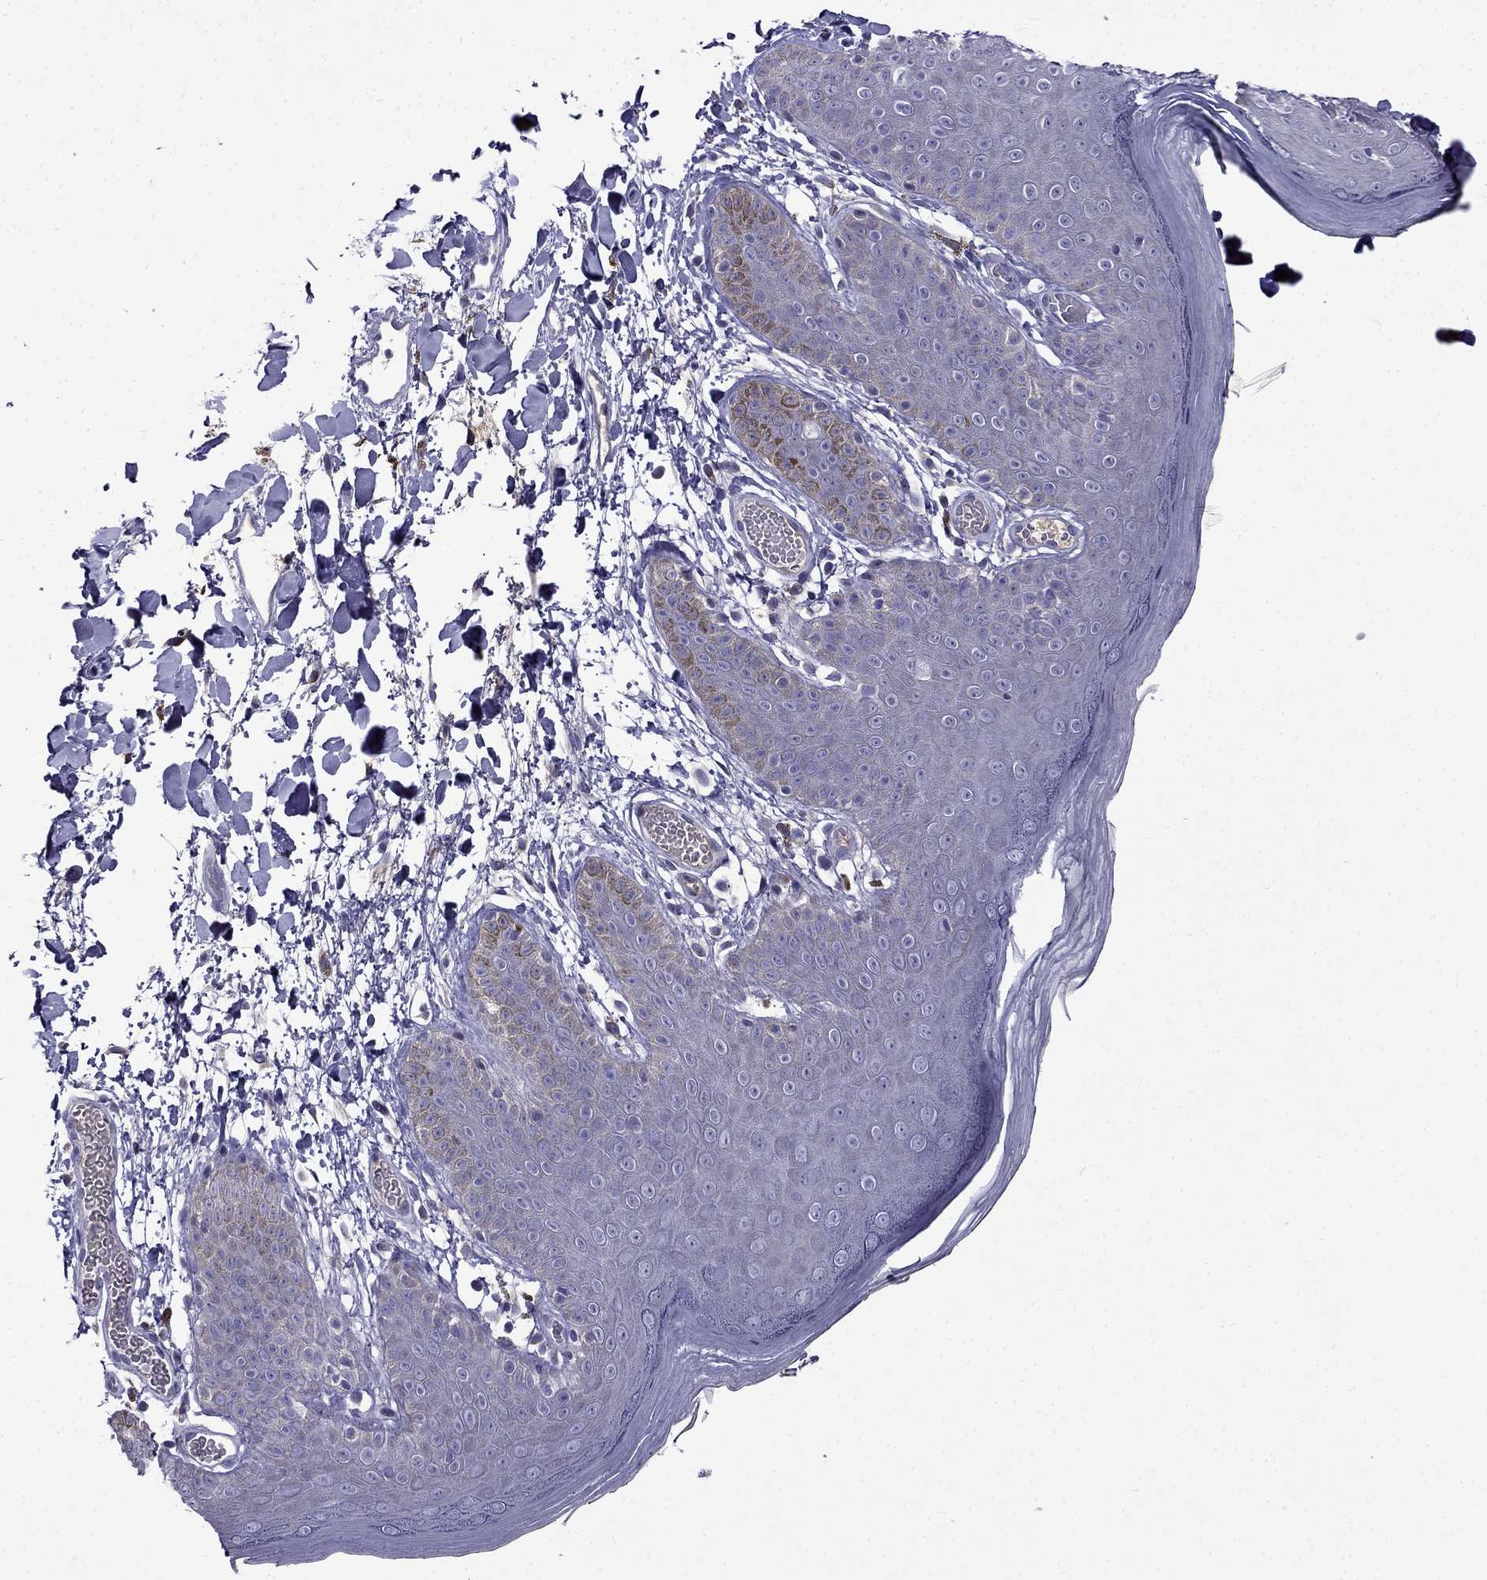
{"staining": {"intensity": "moderate", "quantity": "<25%", "location": "cytoplasmic/membranous"}, "tissue": "skin", "cell_type": "Epidermal cells", "image_type": "normal", "snomed": [{"axis": "morphology", "description": "Normal tissue, NOS"}, {"axis": "topography", "description": "Anal"}], "caption": "Protein staining exhibits moderate cytoplasmic/membranous expression in approximately <25% of epidermal cells in benign skin. (IHC, brightfield microscopy, high magnification).", "gene": "PI16", "patient": {"sex": "male", "age": 53}}